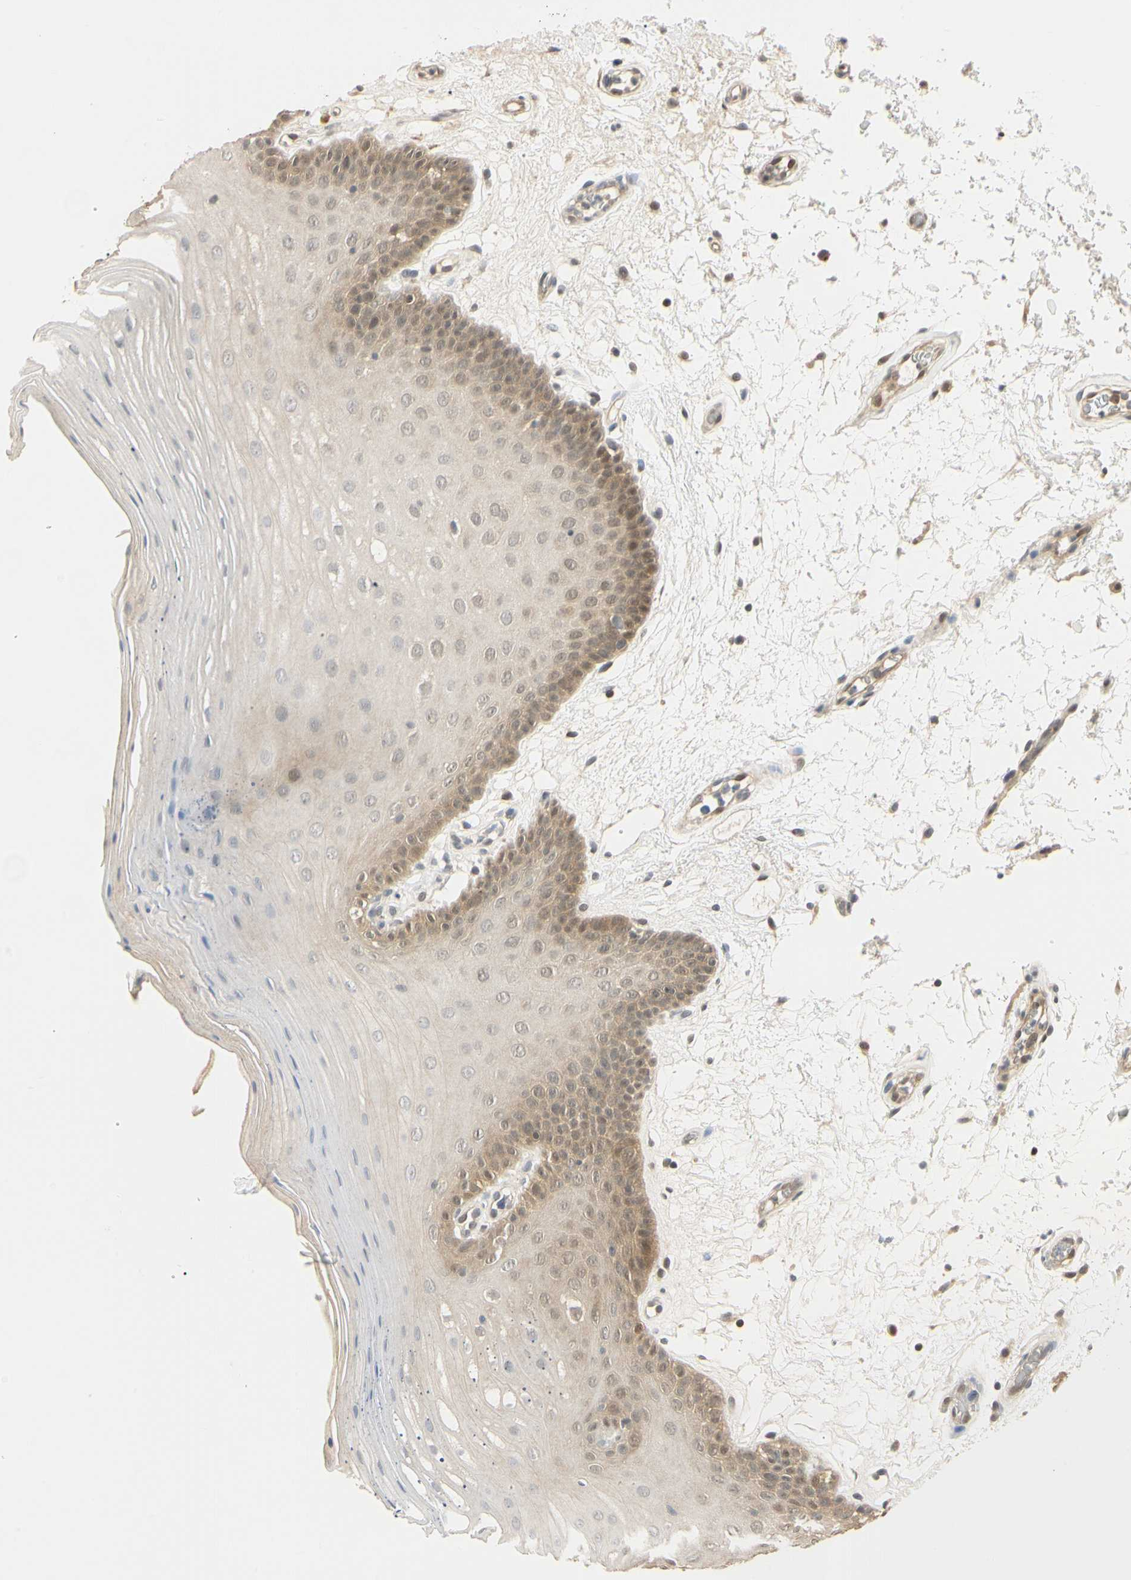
{"staining": {"intensity": "moderate", "quantity": "<25%", "location": "cytoplasmic/membranous,nuclear"}, "tissue": "oral mucosa", "cell_type": "Squamous epithelial cells", "image_type": "normal", "snomed": [{"axis": "morphology", "description": "Normal tissue, NOS"}, {"axis": "morphology", "description": "Squamous cell carcinoma, NOS"}, {"axis": "topography", "description": "Skeletal muscle"}, {"axis": "topography", "description": "Oral tissue"}, {"axis": "topography", "description": "Head-Neck"}], "caption": "Oral mucosa stained with immunohistochemistry displays moderate cytoplasmic/membranous,nuclear staining in approximately <25% of squamous epithelial cells.", "gene": "UBE2Z", "patient": {"sex": "male", "age": 71}}